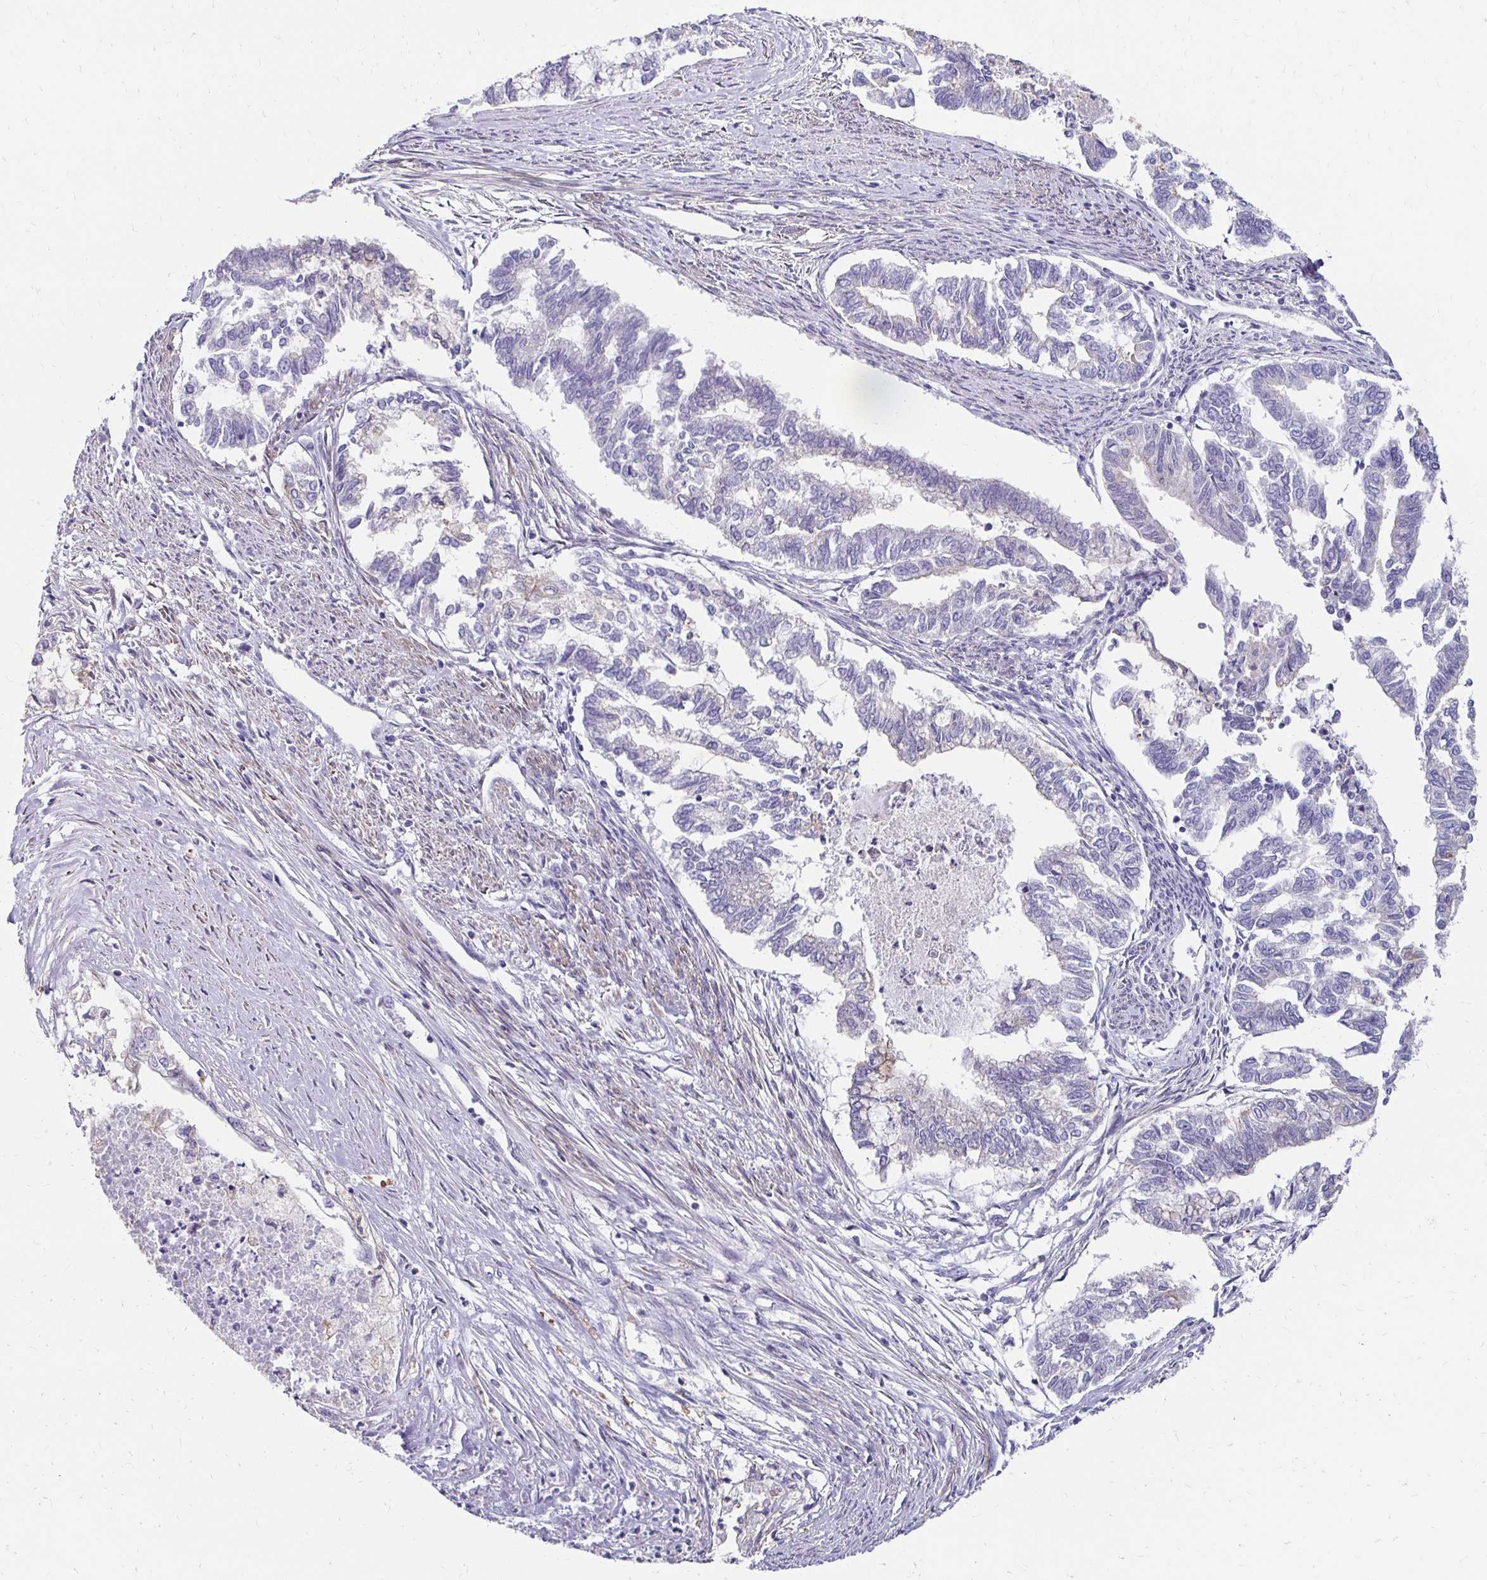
{"staining": {"intensity": "negative", "quantity": "none", "location": "none"}, "tissue": "endometrial cancer", "cell_type": "Tumor cells", "image_type": "cancer", "snomed": [{"axis": "morphology", "description": "Adenocarcinoma, NOS"}, {"axis": "topography", "description": "Endometrium"}], "caption": "This is an immunohistochemistry micrograph of adenocarcinoma (endometrial). There is no expression in tumor cells.", "gene": "AKAP6", "patient": {"sex": "female", "age": 79}}